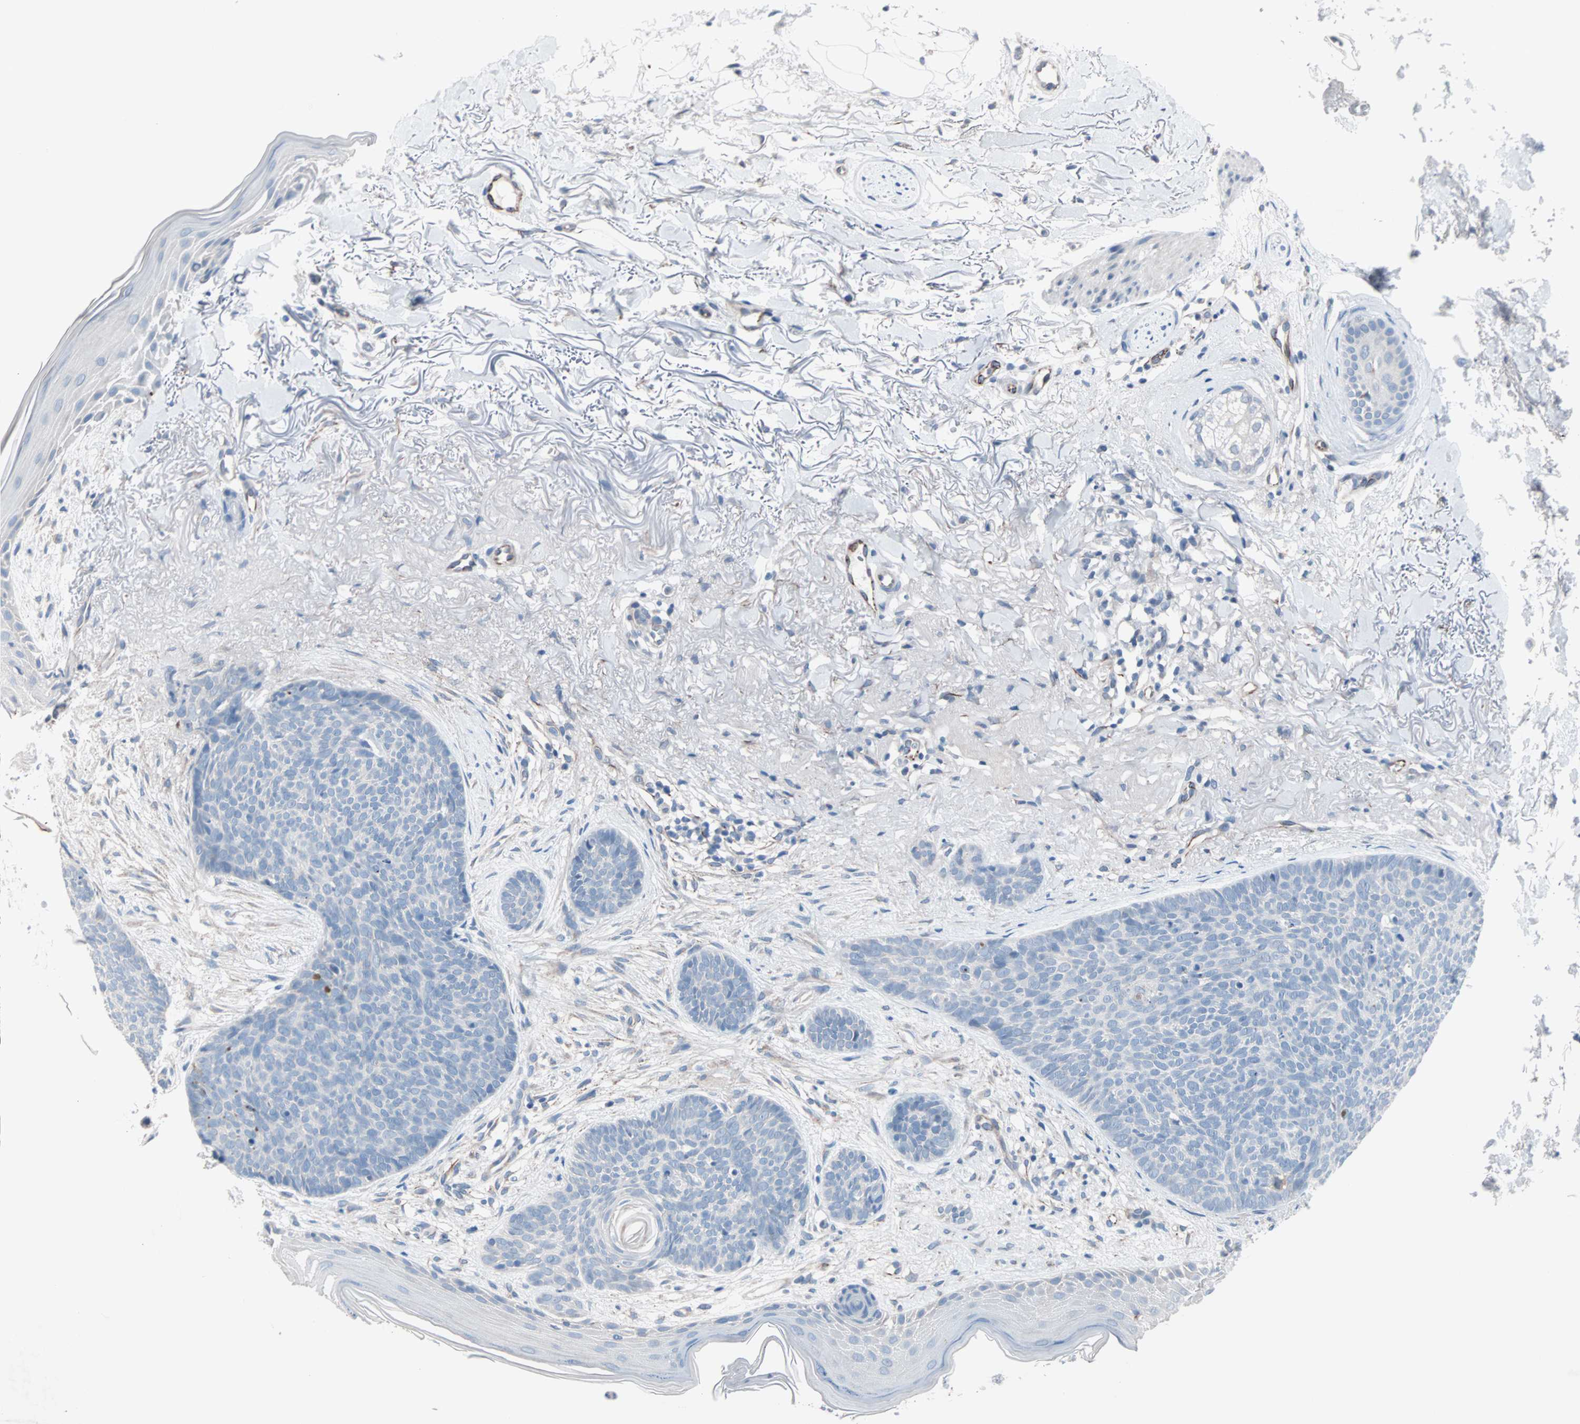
{"staining": {"intensity": "negative", "quantity": "none", "location": "none"}, "tissue": "skin cancer", "cell_type": "Tumor cells", "image_type": "cancer", "snomed": [{"axis": "morphology", "description": "Normal tissue, NOS"}, {"axis": "morphology", "description": "Basal cell carcinoma"}, {"axis": "topography", "description": "Skin"}], "caption": "Immunohistochemistry image of human basal cell carcinoma (skin) stained for a protein (brown), which demonstrates no staining in tumor cells.", "gene": "ULBP1", "patient": {"sex": "female", "age": 70}}